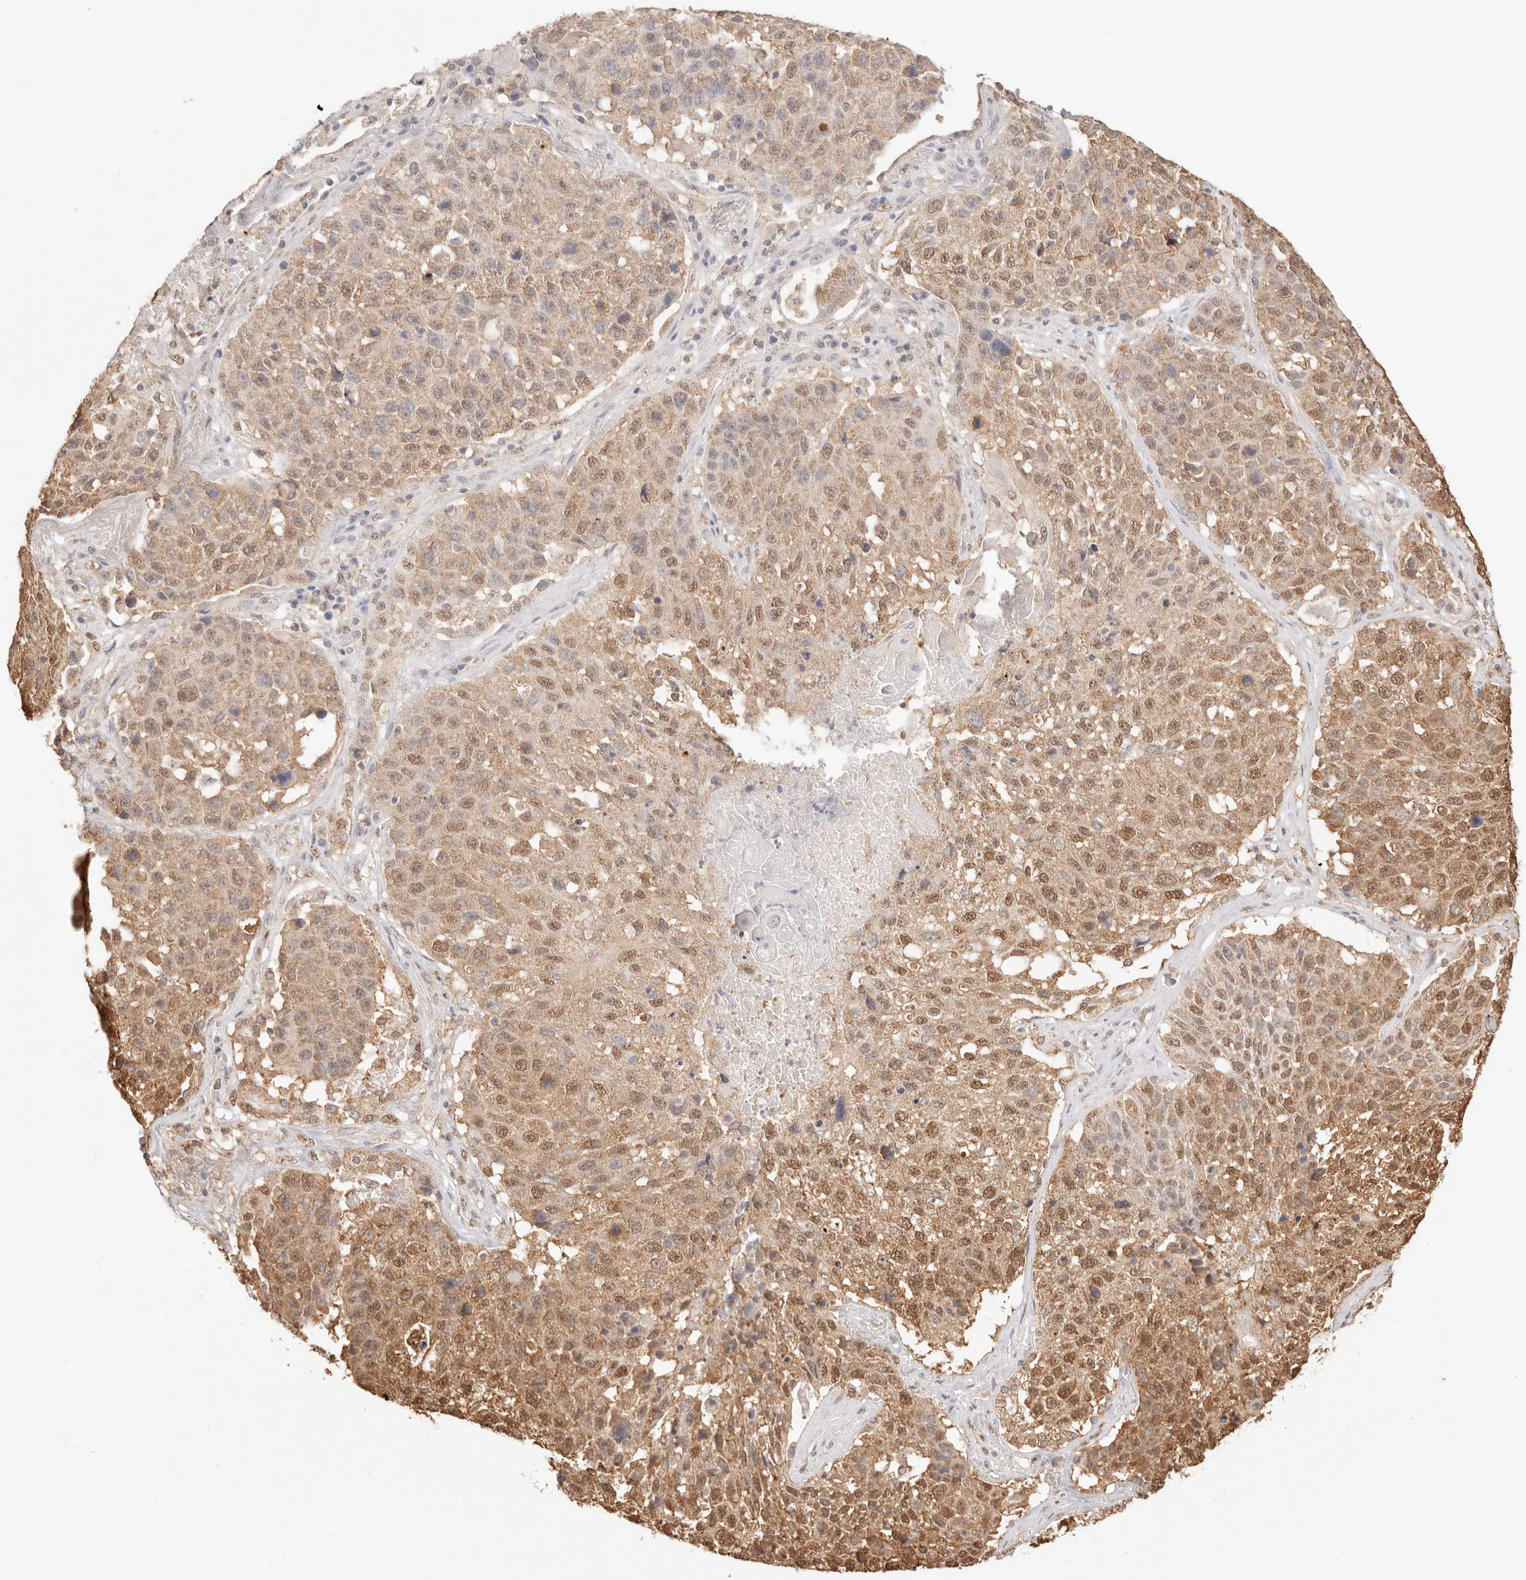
{"staining": {"intensity": "moderate", "quantity": ">75%", "location": "cytoplasmic/membranous,nuclear"}, "tissue": "lung cancer", "cell_type": "Tumor cells", "image_type": "cancer", "snomed": [{"axis": "morphology", "description": "Squamous cell carcinoma, NOS"}, {"axis": "topography", "description": "Lung"}], "caption": "The micrograph reveals staining of lung cancer (squamous cell carcinoma), revealing moderate cytoplasmic/membranous and nuclear protein expression (brown color) within tumor cells.", "gene": "IL1R2", "patient": {"sex": "male", "age": 61}}